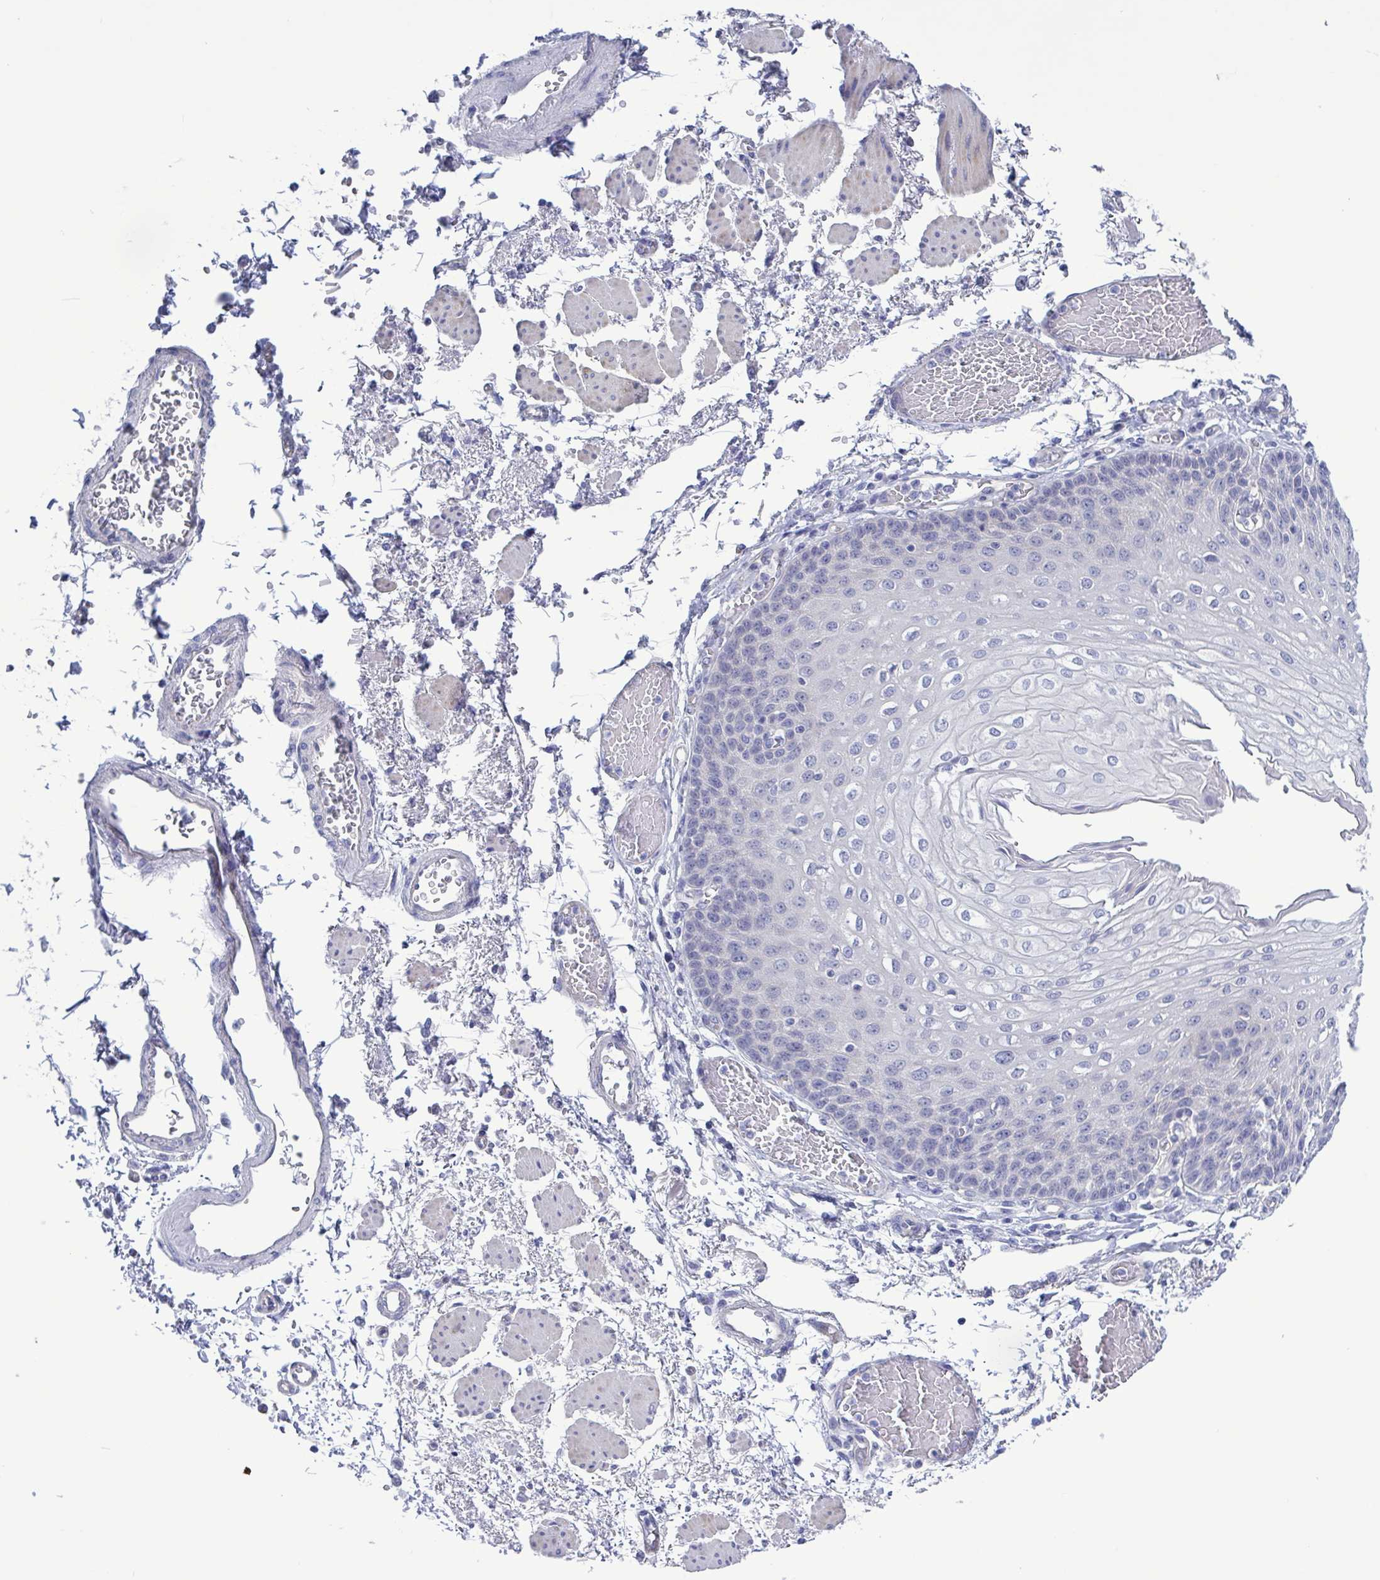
{"staining": {"intensity": "negative", "quantity": "none", "location": "none"}, "tissue": "esophagus", "cell_type": "Squamous epithelial cells", "image_type": "normal", "snomed": [{"axis": "morphology", "description": "Normal tissue, NOS"}, {"axis": "morphology", "description": "Adenocarcinoma, NOS"}, {"axis": "topography", "description": "Esophagus"}], "caption": "Immunohistochemistry of normal esophagus demonstrates no expression in squamous epithelial cells. (DAB immunohistochemistry with hematoxylin counter stain).", "gene": "TEX12", "patient": {"sex": "male", "age": 81}}